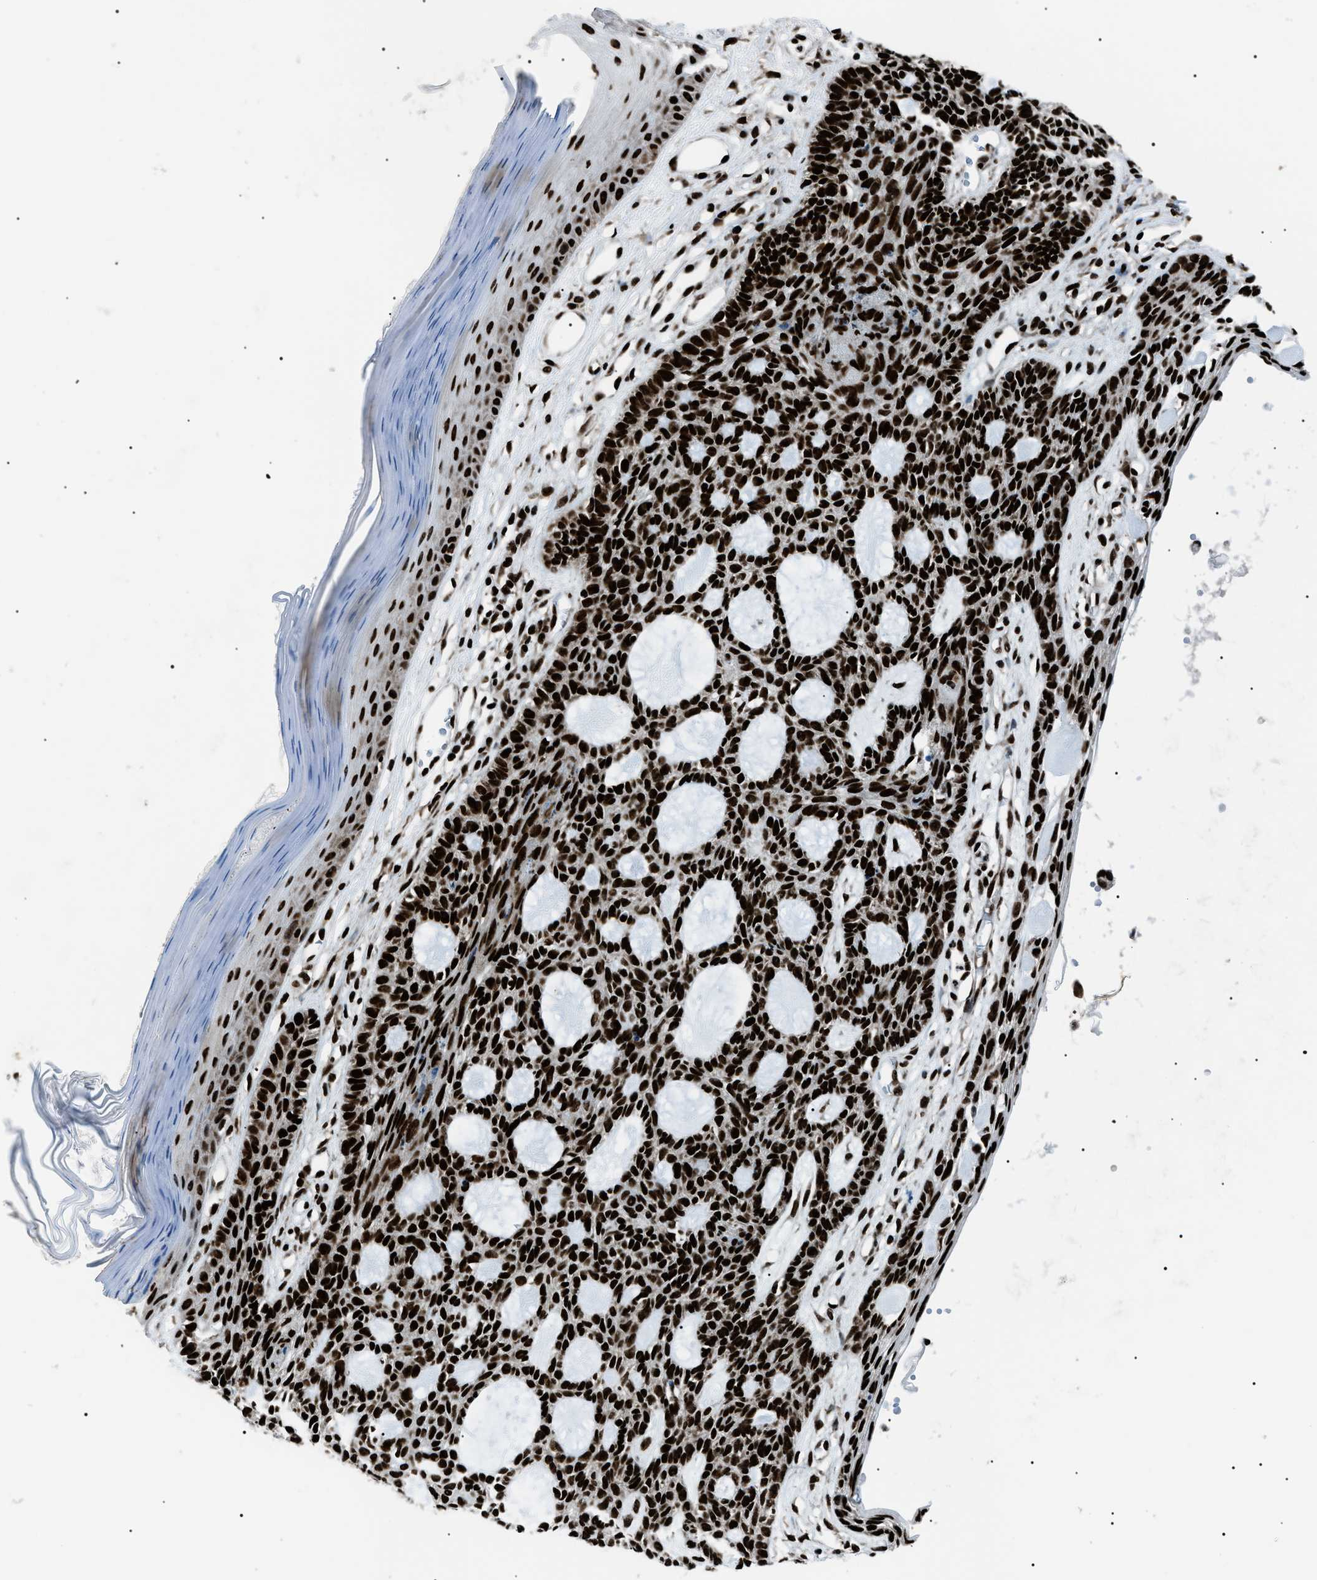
{"staining": {"intensity": "strong", "quantity": ">75%", "location": "nuclear"}, "tissue": "skin cancer", "cell_type": "Tumor cells", "image_type": "cancer", "snomed": [{"axis": "morphology", "description": "Basal cell carcinoma"}, {"axis": "topography", "description": "Skin"}], "caption": "Tumor cells show high levels of strong nuclear positivity in about >75% of cells in skin cancer (basal cell carcinoma).", "gene": "HNRNPK", "patient": {"sex": "male", "age": 67}}